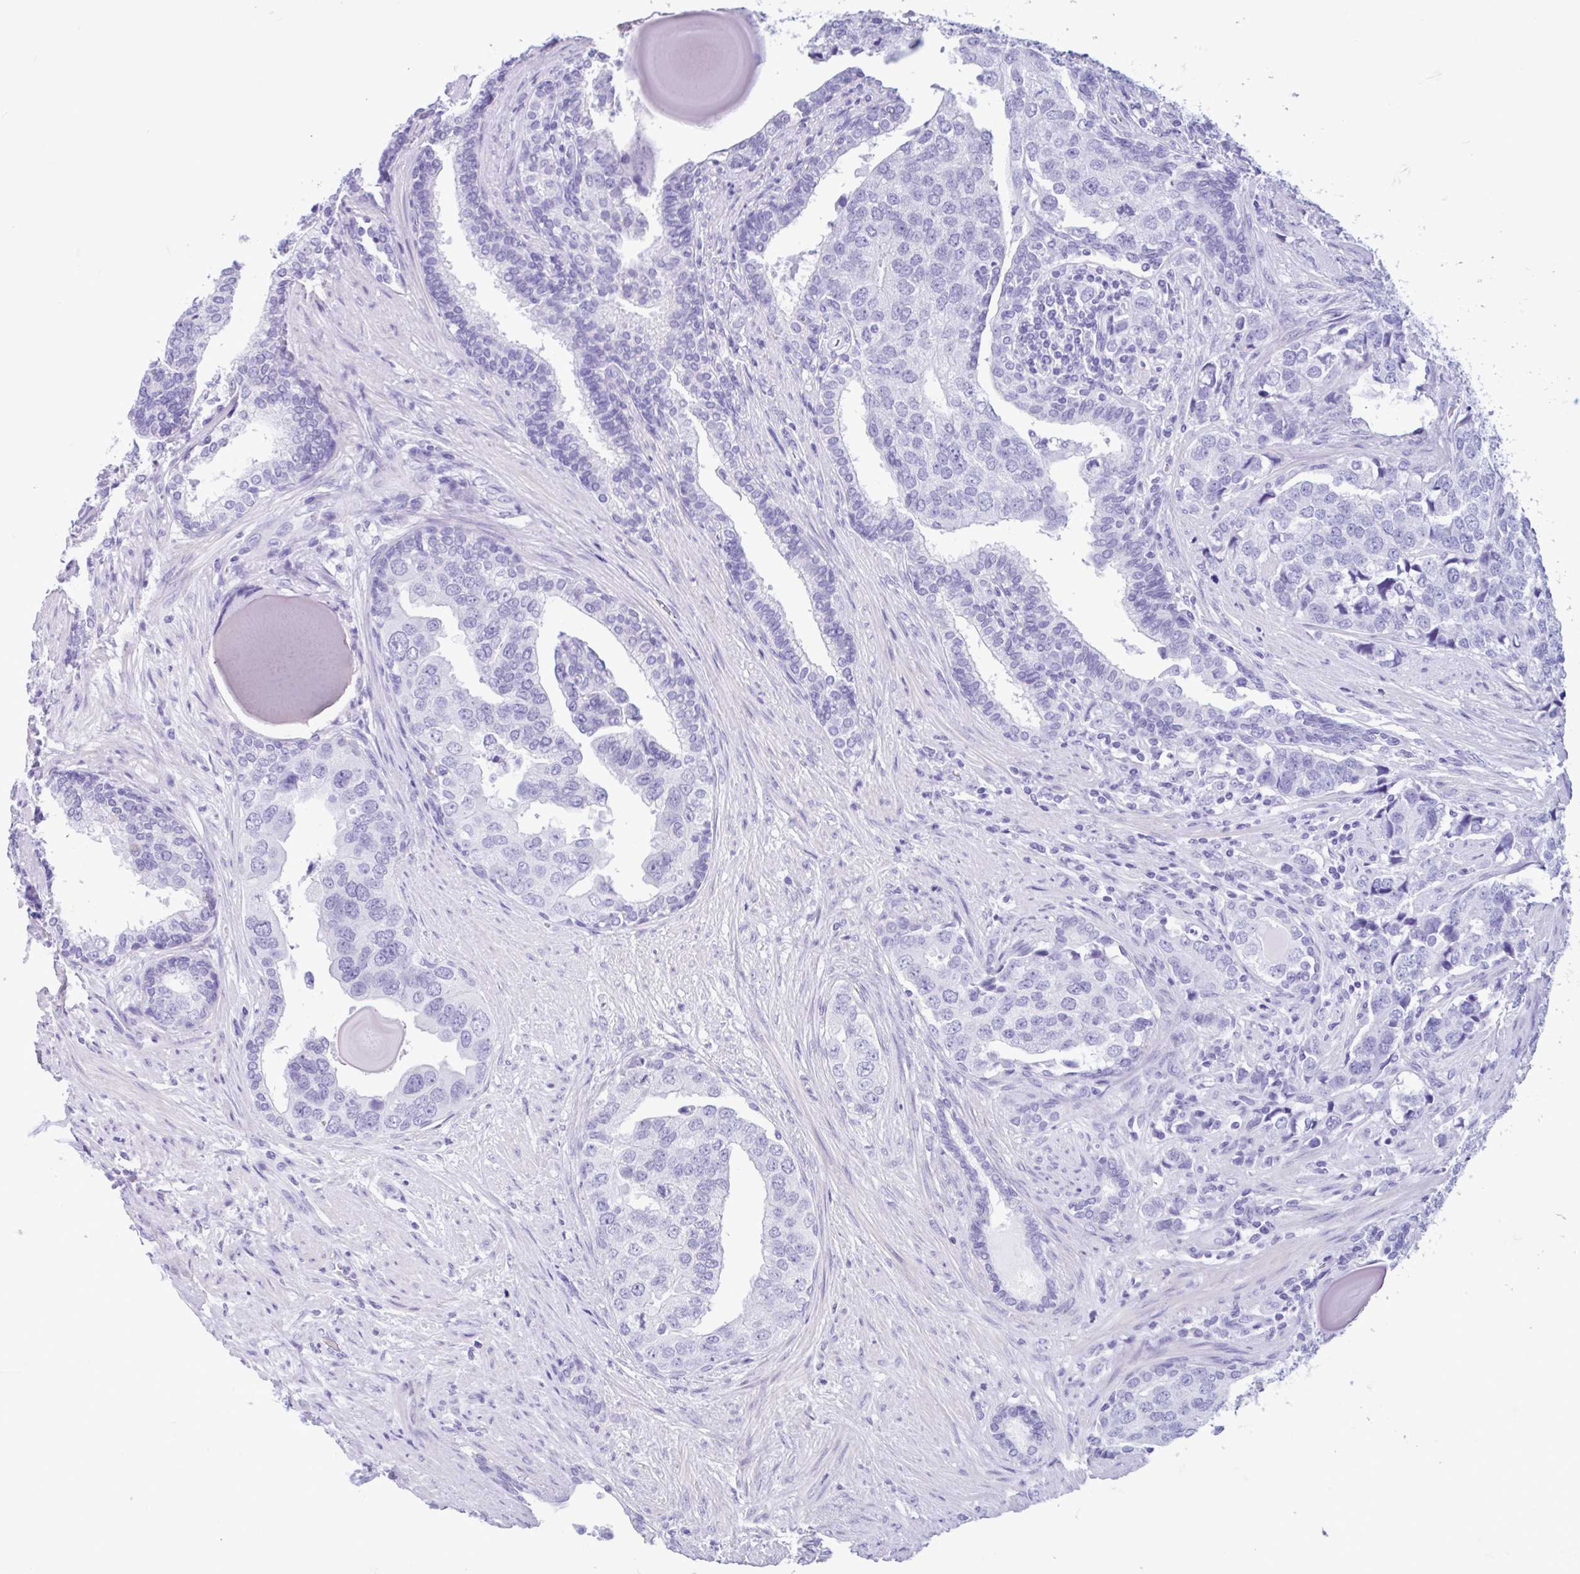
{"staining": {"intensity": "negative", "quantity": "none", "location": "none"}, "tissue": "prostate cancer", "cell_type": "Tumor cells", "image_type": "cancer", "snomed": [{"axis": "morphology", "description": "Adenocarcinoma, High grade"}, {"axis": "topography", "description": "Prostate"}], "caption": "Prostate cancer (high-grade adenocarcinoma) stained for a protein using immunohistochemistry (IHC) demonstrates no expression tumor cells.", "gene": "IAPP", "patient": {"sex": "male", "age": 68}}